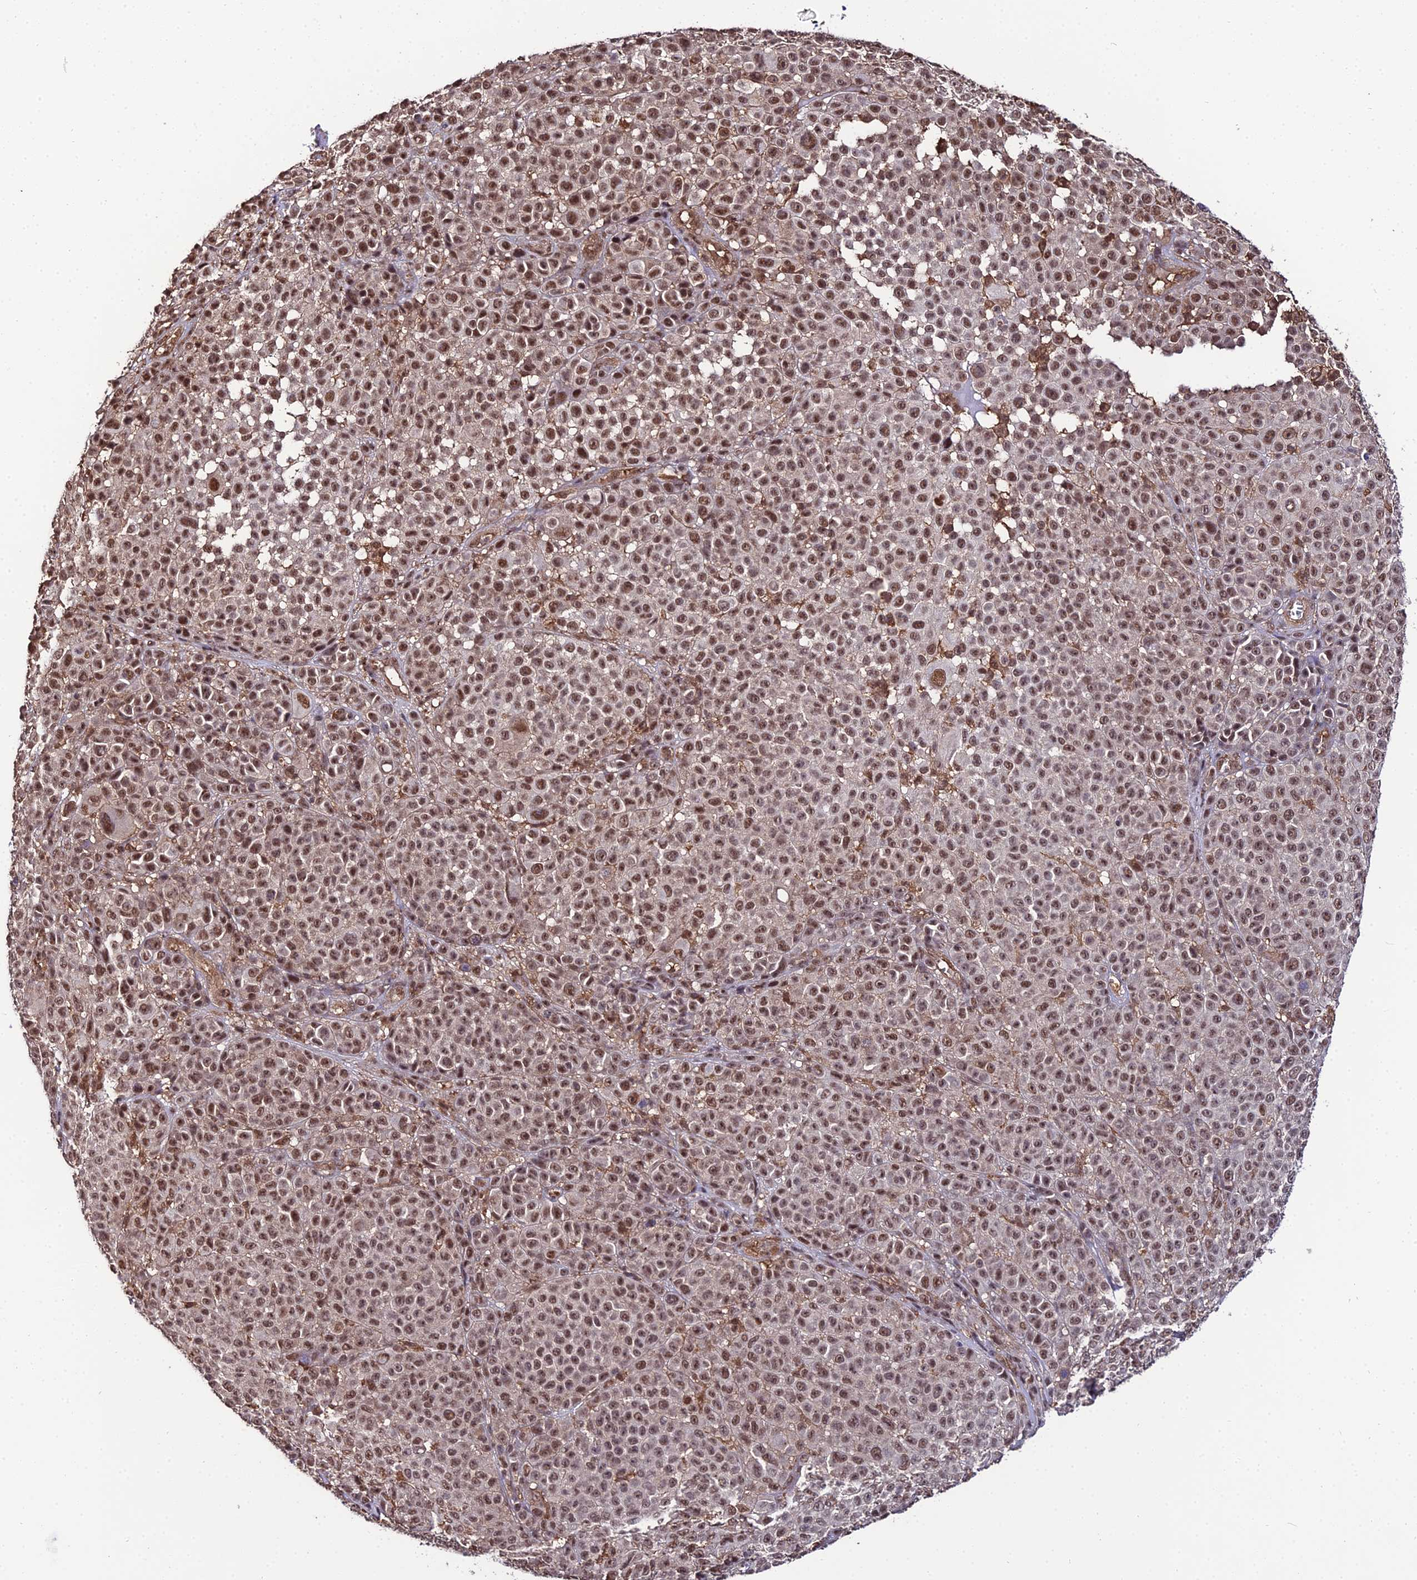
{"staining": {"intensity": "moderate", "quantity": ">75%", "location": "nuclear"}, "tissue": "melanoma", "cell_type": "Tumor cells", "image_type": "cancer", "snomed": [{"axis": "morphology", "description": "Malignant melanoma, NOS"}, {"axis": "topography", "description": "Skin"}], "caption": "Protein staining displays moderate nuclear expression in about >75% of tumor cells in malignant melanoma.", "gene": "PPP4C", "patient": {"sex": "female", "age": 94}}